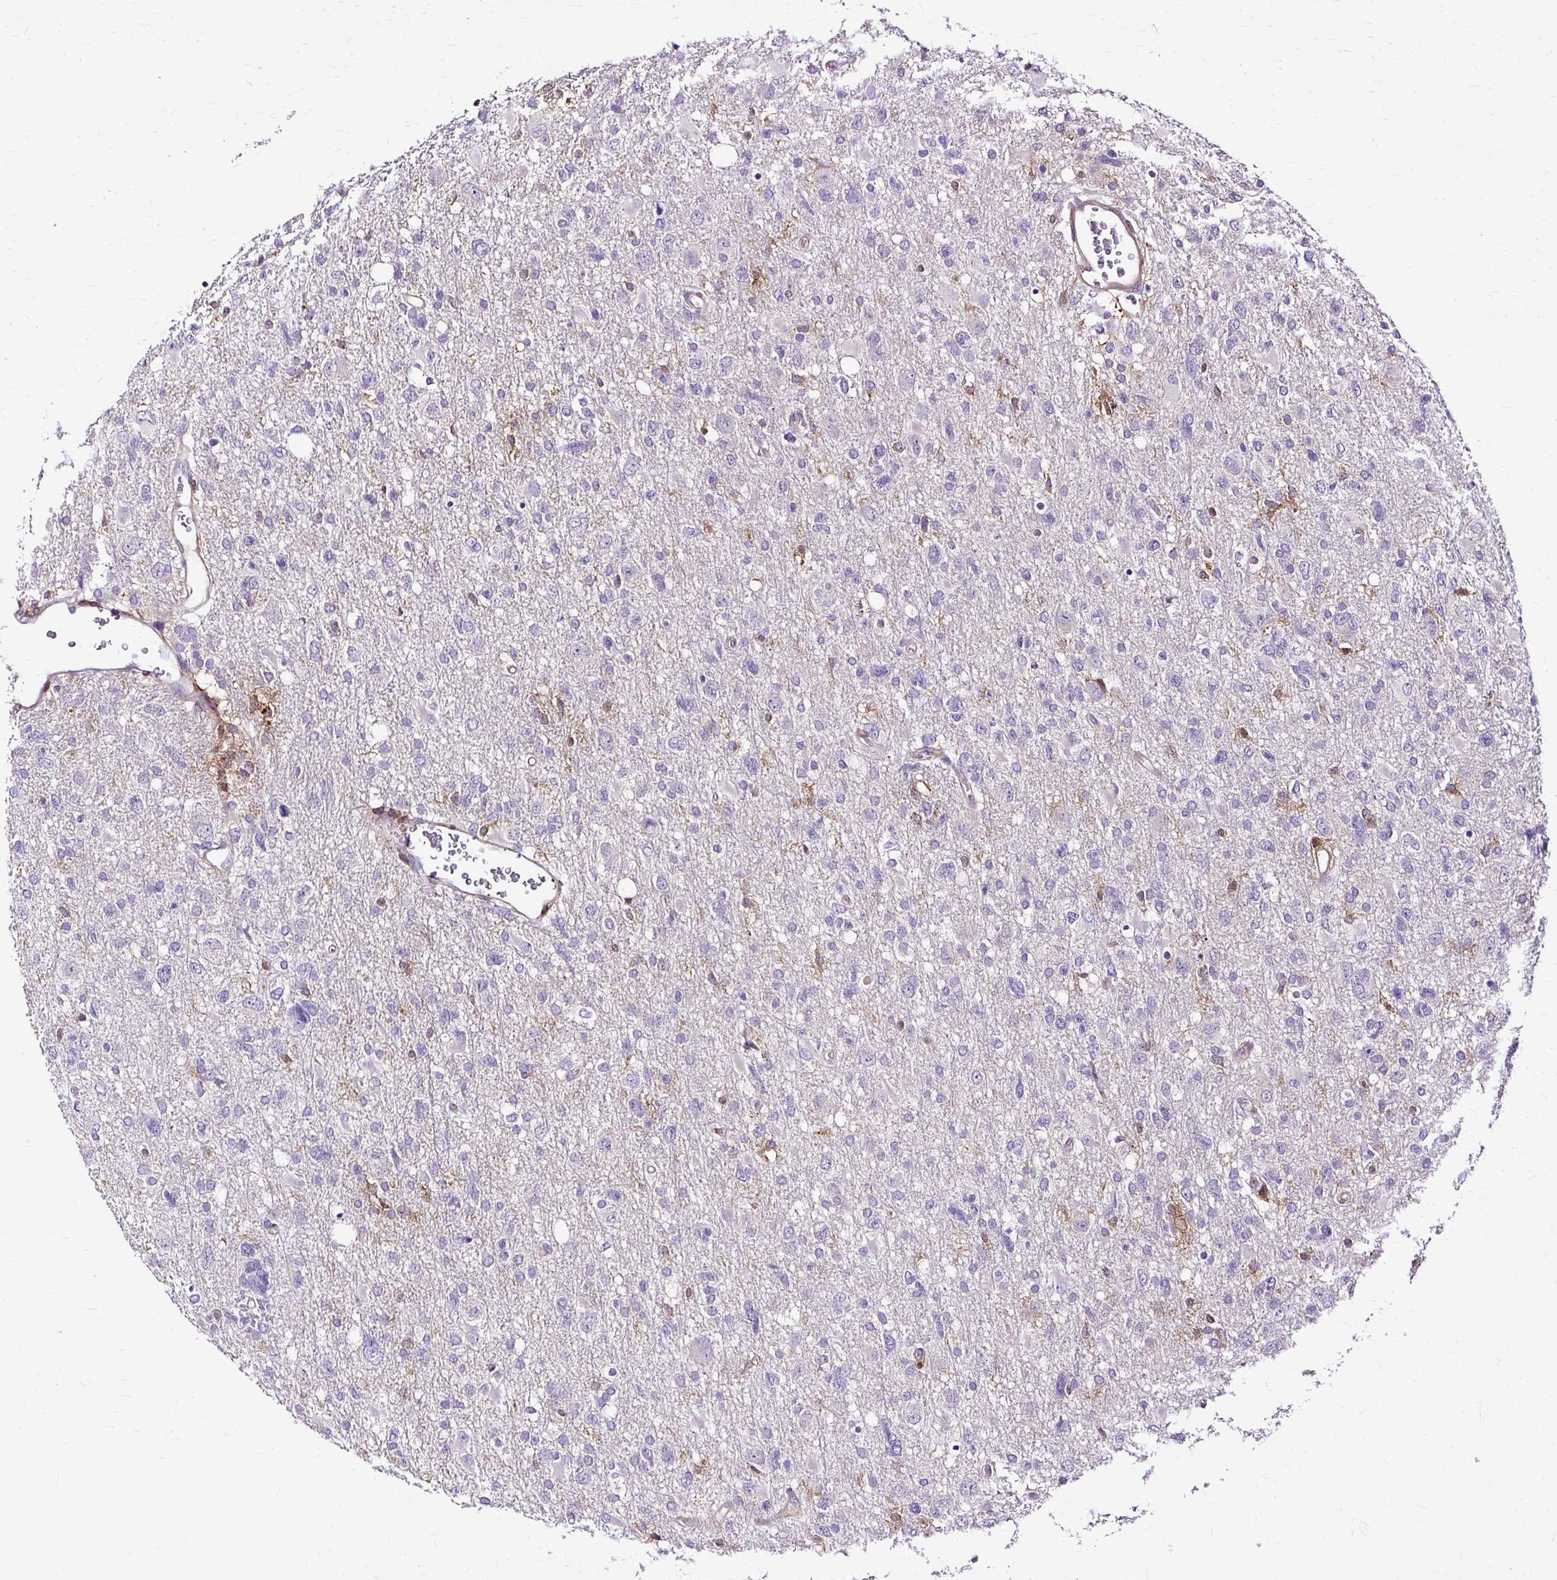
{"staining": {"intensity": "negative", "quantity": "none", "location": "none"}, "tissue": "glioma", "cell_type": "Tumor cells", "image_type": "cancer", "snomed": [{"axis": "morphology", "description": "Glioma, malignant, High grade"}, {"axis": "topography", "description": "Brain"}], "caption": "An image of human high-grade glioma (malignant) is negative for staining in tumor cells.", "gene": "TWF2", "patient": {"sex": "male", "age": 61}}